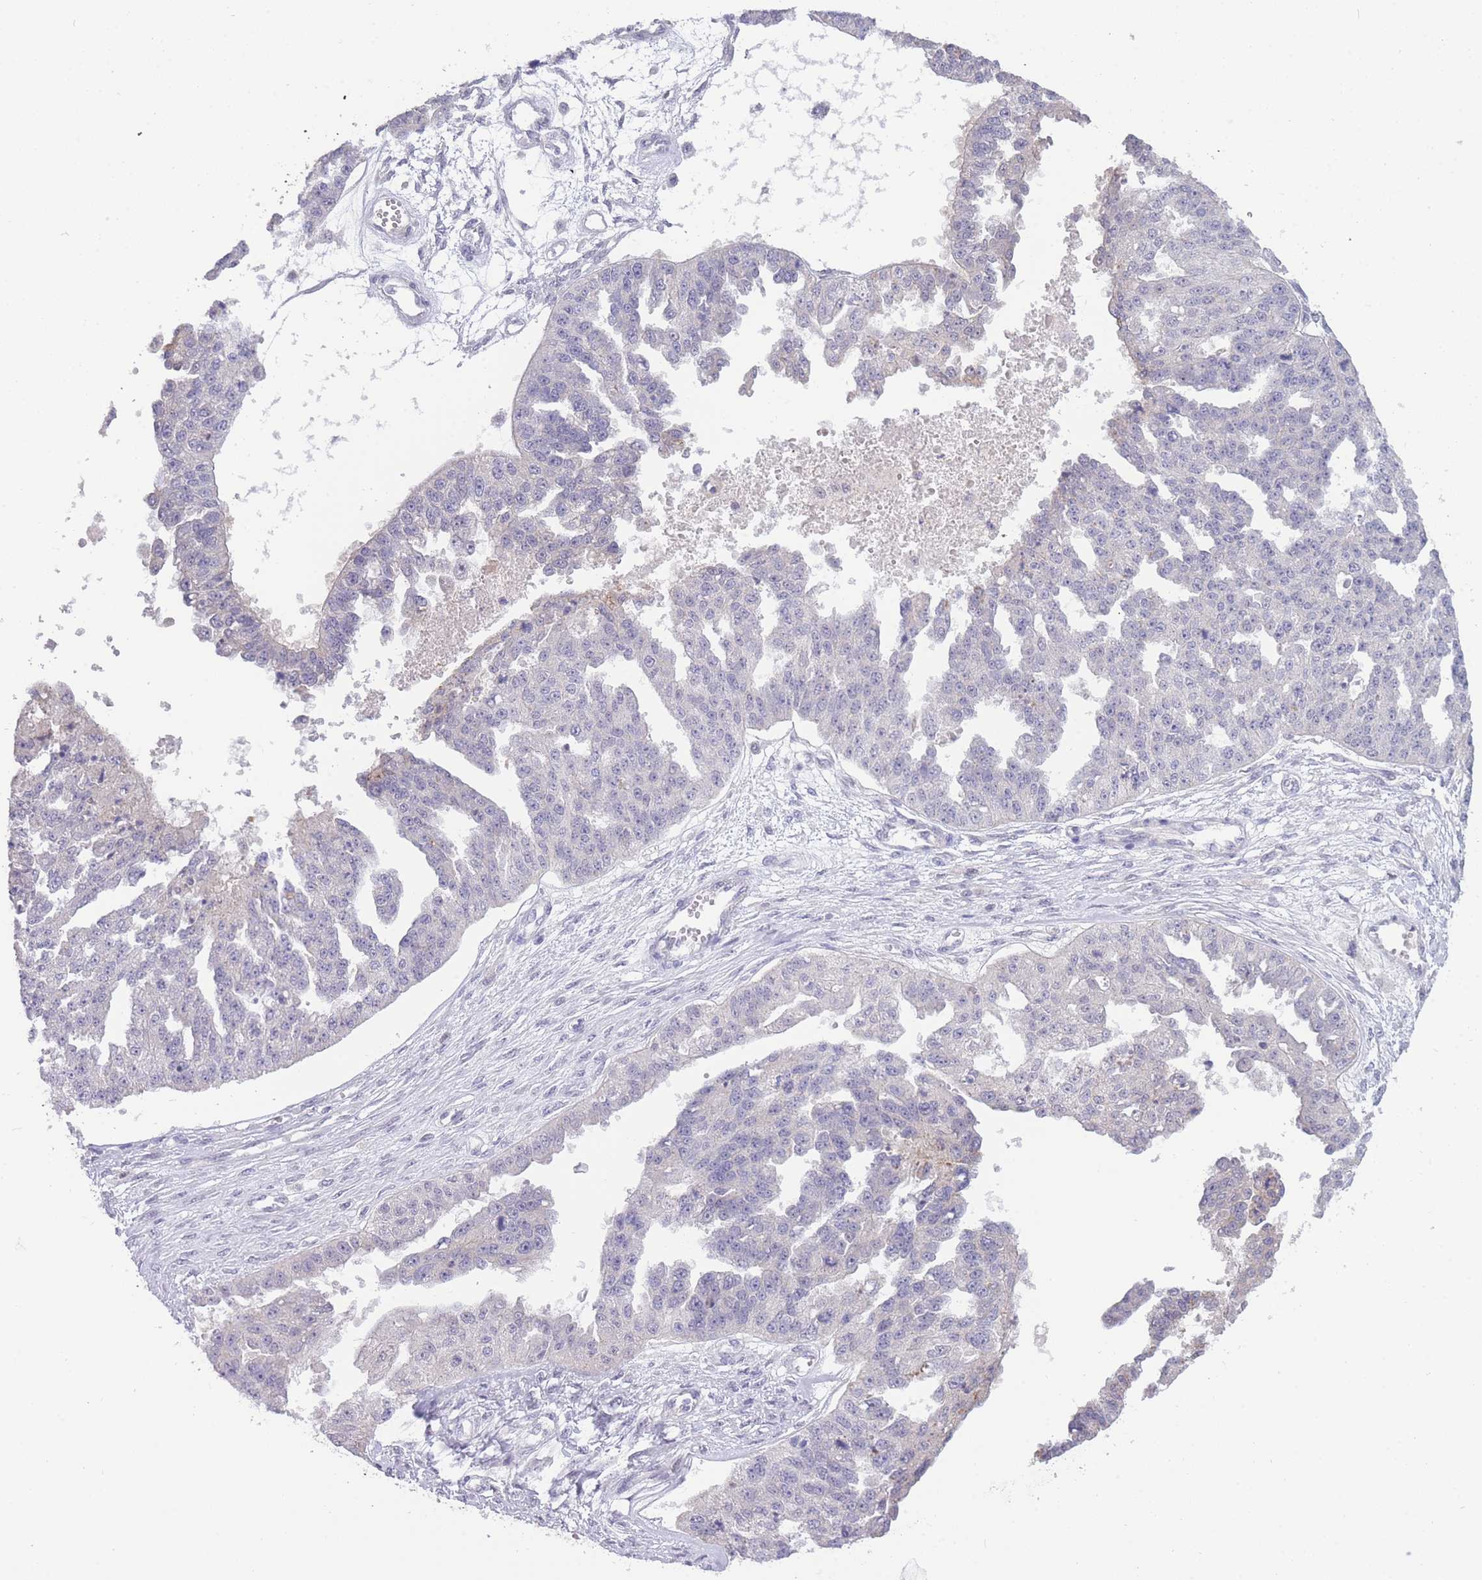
{"staining": {"intensity": "negative", "quantity": "none", "location": "none"}, "tissue": "ovarian cancer", "cell_type": "Tumor cells", "image_type": "cancer", "snomed": [{"axis": "morphology", "description": "Cystadenocarcinoma, serous, NOS"}, {"axis": "topography", "description": "Ovary"}], "caption": "Histopathology image shows no protein expression in tumor cells of ovarian serous cystadenocarcinoma tissue.", "gene": "GOLGA6L25", "patient": {"sex": "female", "age": 58}}